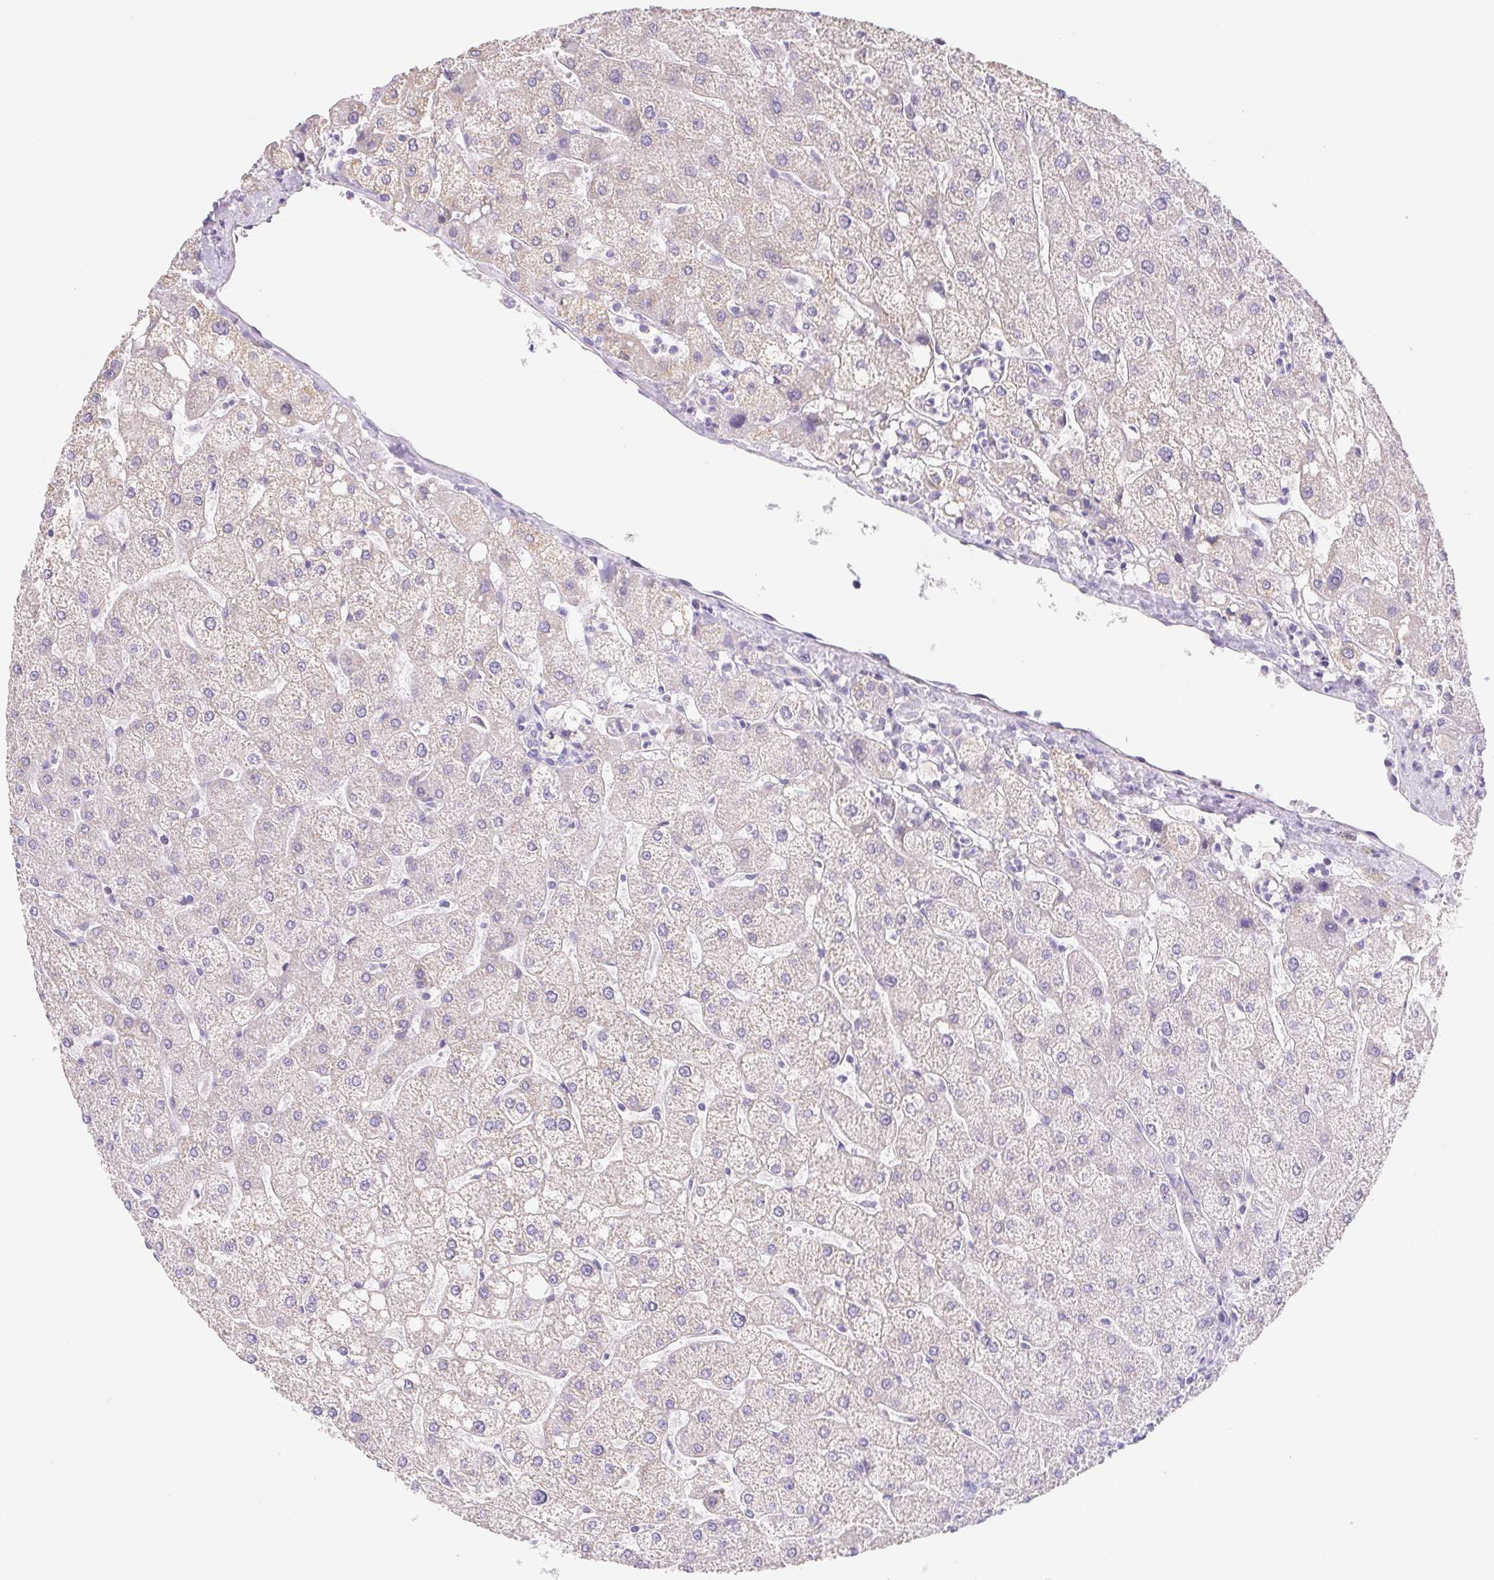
{"staining": {"intensity": "negative", "quantity": "none", "location": "none"}, "tissue": "liver", "cell_type": "Cholangiocytes", "image_type": "normal", "snomed": [{"axis": "morphology", "description": "Normal tissue, NOS"}, {"axis": "topography", "description": "Liver"}], "caption": "The immunohistochemistry micrograph has no significant expression in cholangiocytes of liver. Nuclei are stained in blue.", "gene": "FKBP6", "patient": {"sex": "male", "age": 67}}